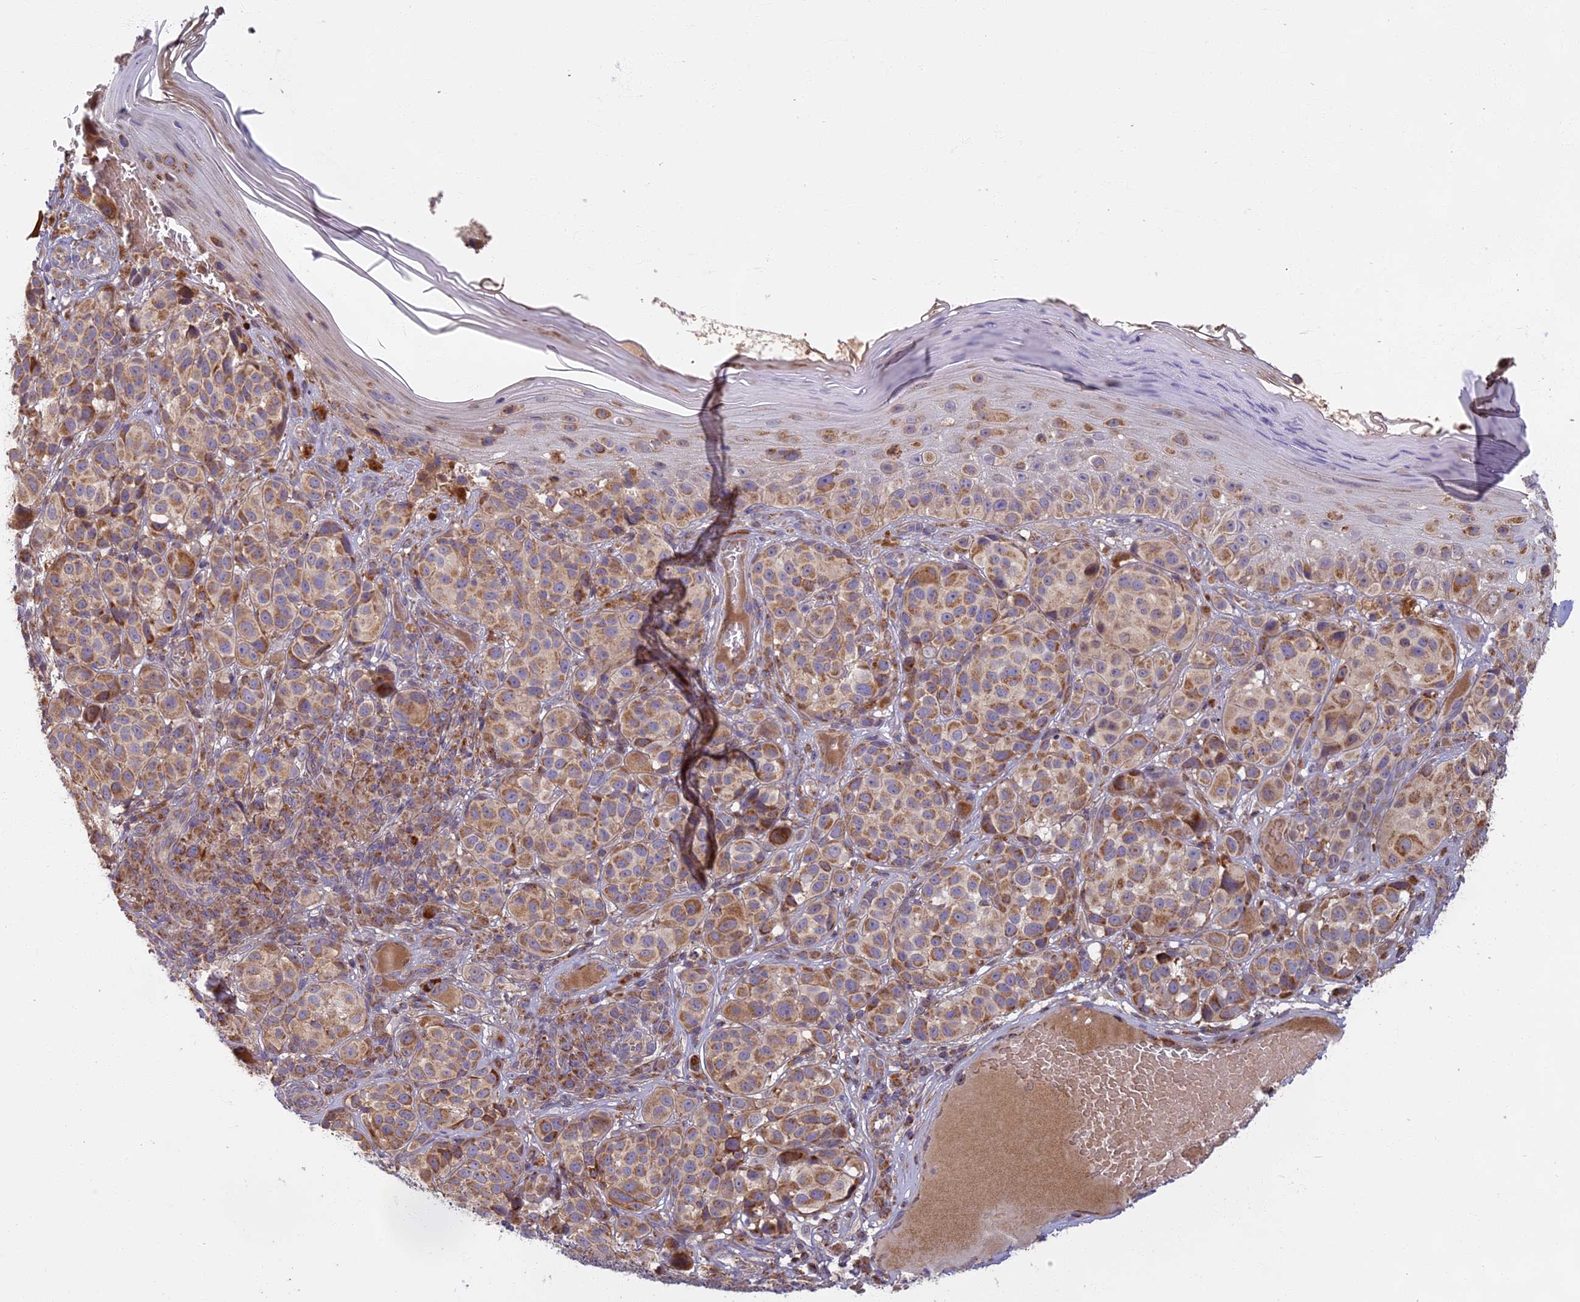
{"staining": {"intensity": "moderate", "quantity": ">75%", "location": "cytoplasmic/membranous"}, "tissue": "melanoma", "cell_type": "Tumor cells", "image_type": "cancer", "snomed": [{"axis": "morphology", "description": "Malignant melanoma, NOS"}, {"axis": "topography", "description": "Skin"}], "caption": "Brown immunohistochemical staining in malignant melanoma exhibits moderate cytoplasmic/membranous expression in about >75% of tumor cells. (brown staining indicates protein expression, while blue staining denotes nuclei).", "gene": "EDAR", "patient": {"sex": "male", "age": 38}}